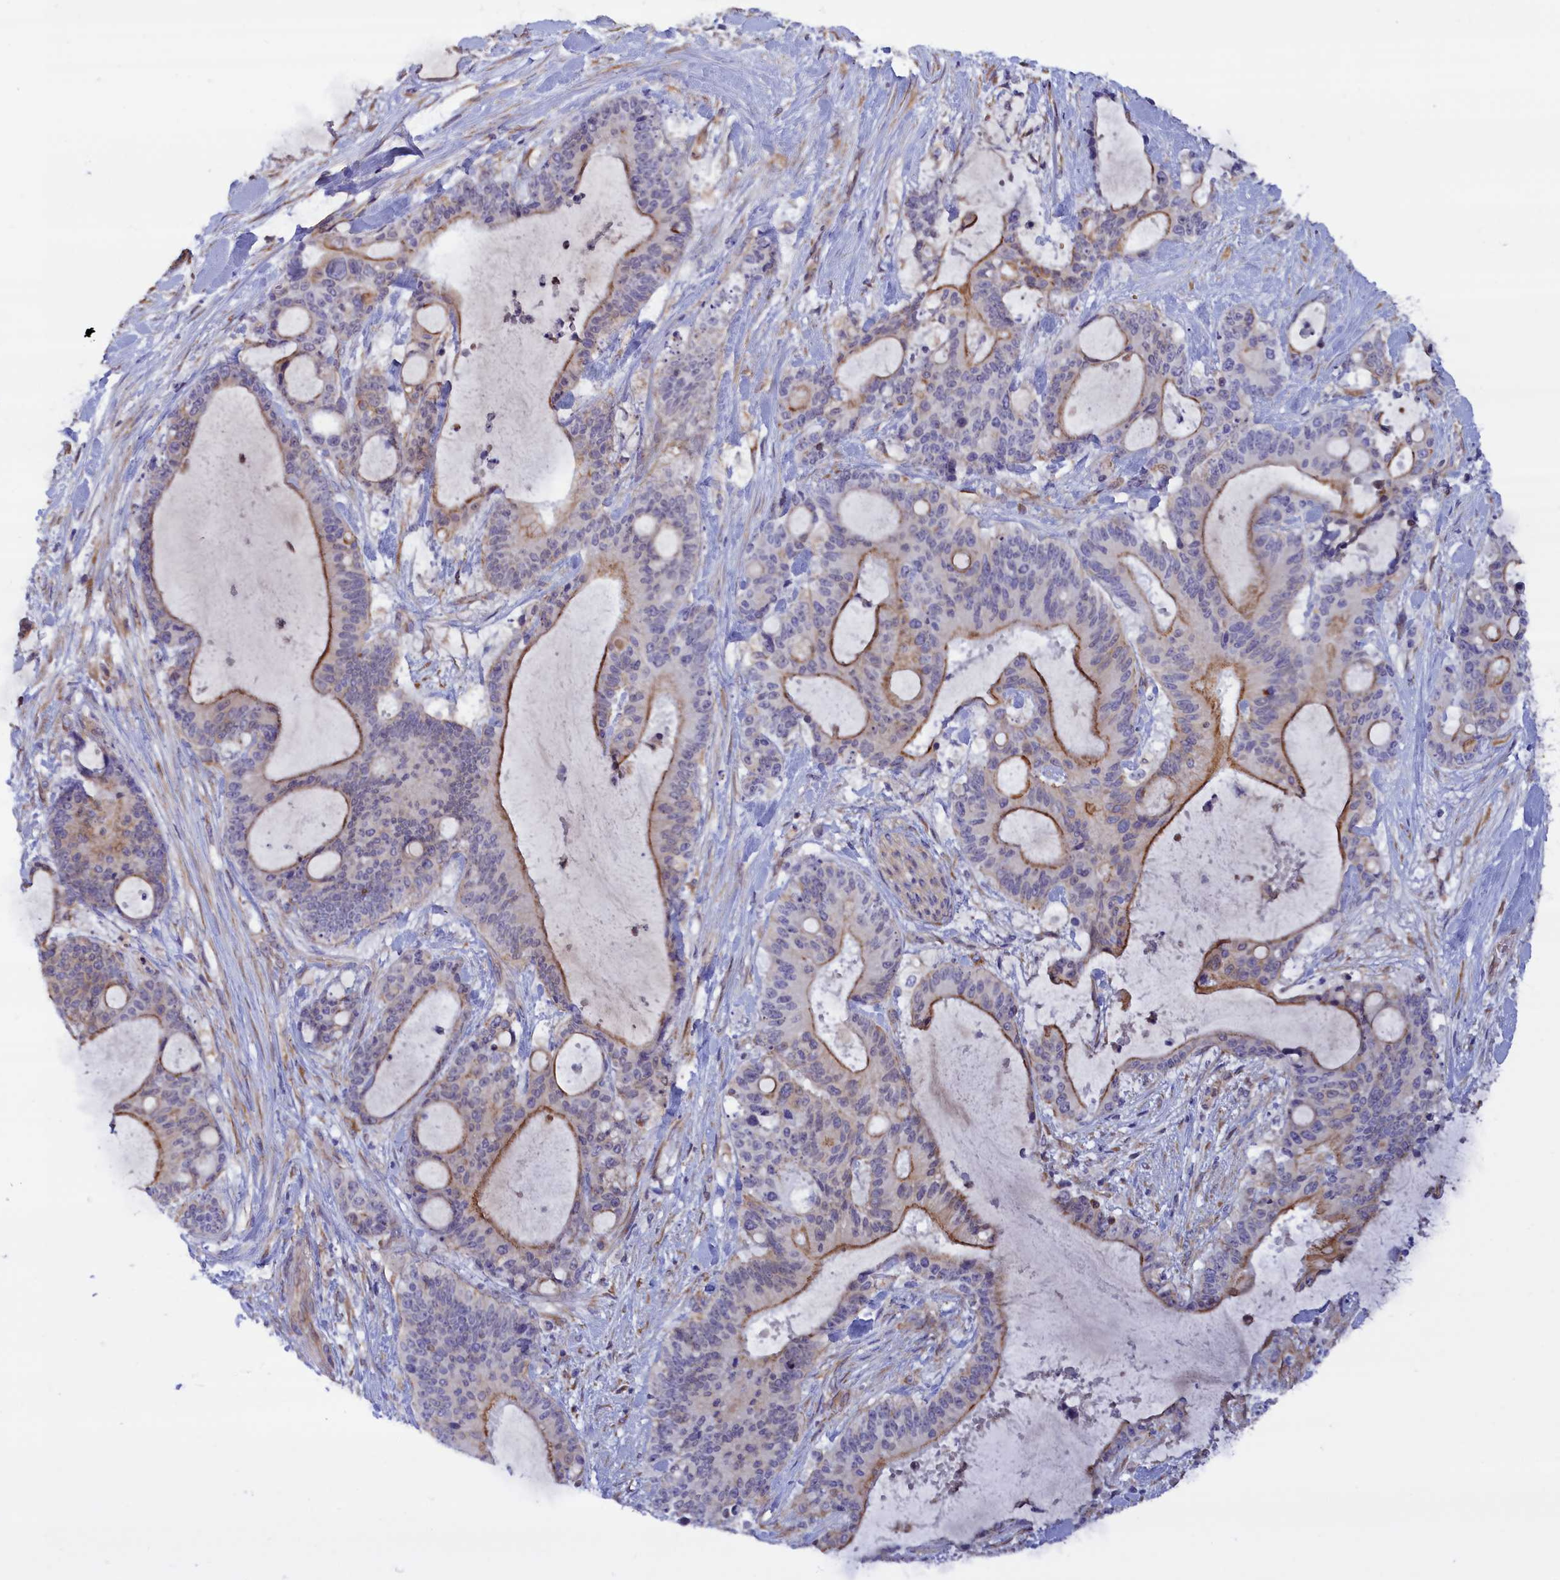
{"staining": {"intensity": "moderate", "quantity": "25%-75%", "location": "cytoplasmic/membranous"}, "tissue": "liver cancer", "cell_type": "Tumor cells", "image_type": "cancer", "snomed": [{"axis": "morphology", "description": "Normal tissue, NOS"}, {"axis": "morphology", "description": "Cholangiocarcinoma"}, {"axis": "topography", "description": "Liver"}, {"axis": "topography", "description": "Peripheral nerve tissue"}], "caption": "Moderate cytoplasmic/membranous expression is identified in about 25%-75% of tumor cells in cholangiocarcinoma (liver). The staining was performed using DAB (3,3'-diaminobenzidine), with brown indicating positive protein expression. Nuclei are stained blue with hematoxylin.", "gene": "ABCC12", "patient": {"sex": "female", "age": 73}}